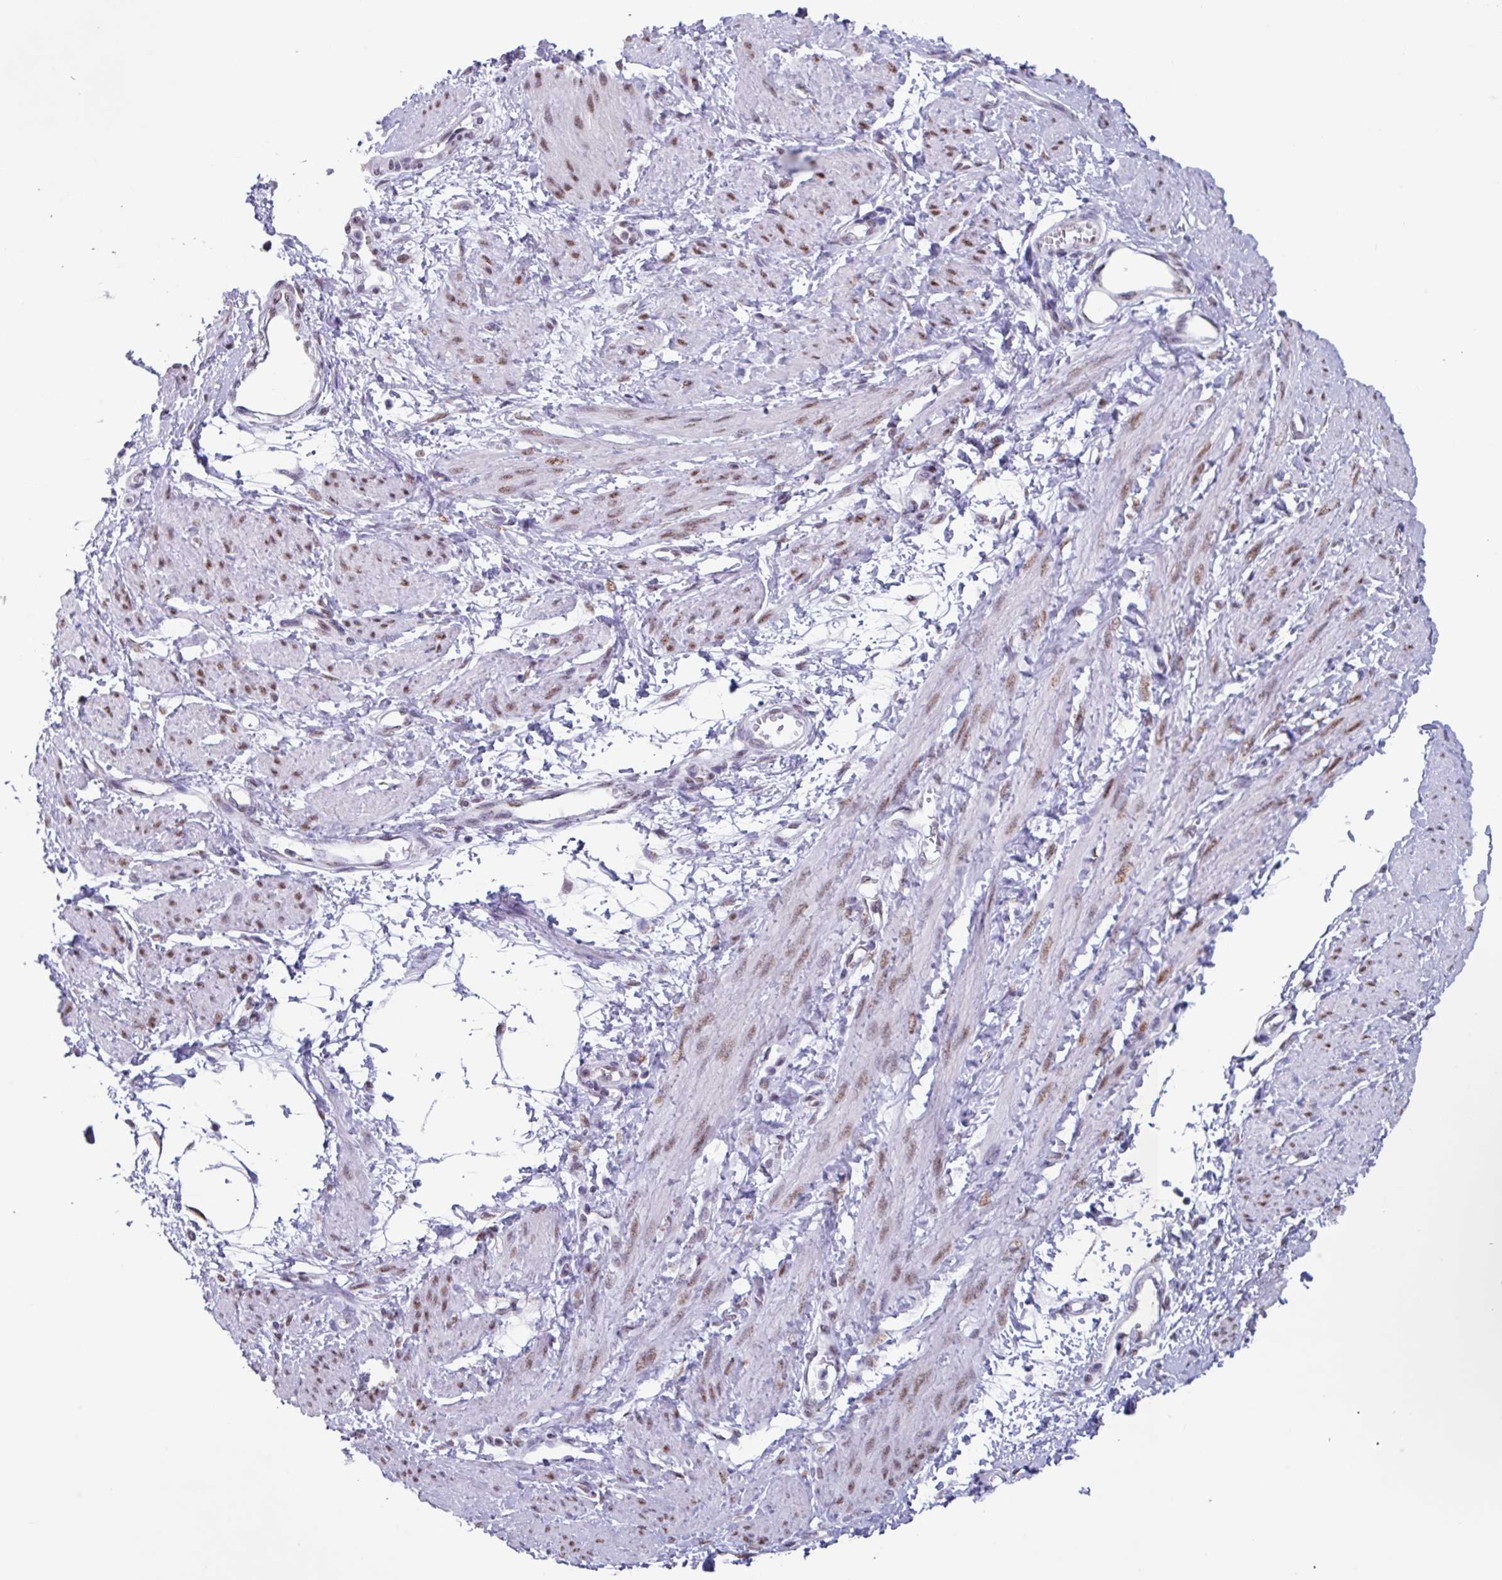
{"staining": {"intensity": "weak", "quantity": "25%-75%", "location": "nuclear"}, "tissue": "smooth muscle", "cell_type": "Smooth muscle cells", "image_type": "normal", "snomed": [{"axis": "morphology", "description": "Normal tissue, NOS"}, {"axis": "topography", "description": "Smooth muscle"}, {"axis": "topography", "description": "Uterus"}], "caption": "DAB immunohistochemical staining of benign human smooth muscle reveals weak nuclear protein positivity in approximately 25%-75% of smooth muscle cells.", "gene": "PUF60", "patient": {"sex": "female", "age": 39}}